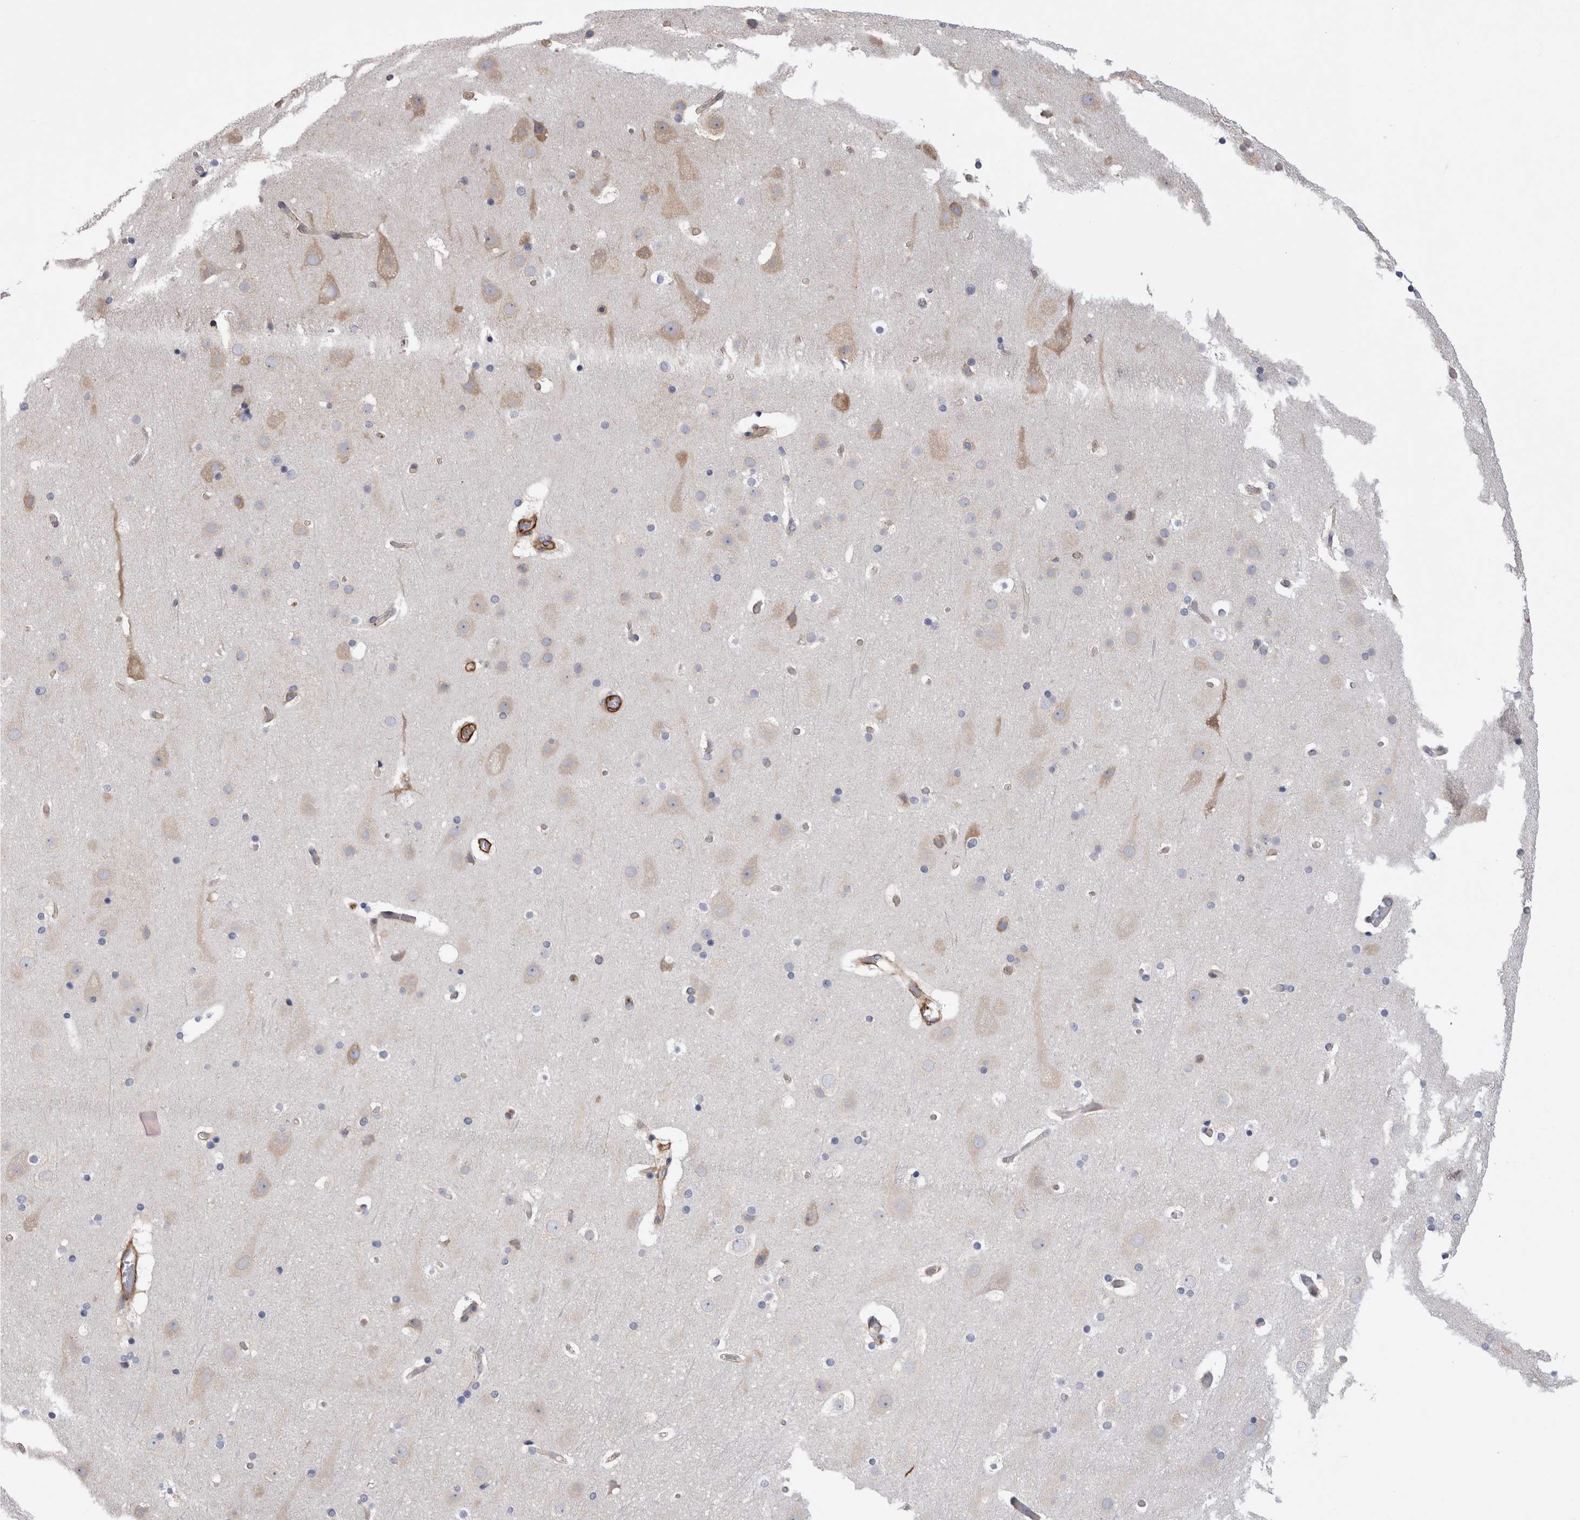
{"staining": {"intensity": "moderate", "quantity": ">75%", "location": "cytoplasmic/membranous"}, "tissue": "cerebral cortex", "cell_type": "Endothelial cells", "image_type": "normal", "snomed": [{"axis": "morphology", "description": "Normal tissue, NOS"}, {"axis": "topography", "description": "Cerebral cortex"}], "caption": "Immunohistochemical staining of normal cerebral cortex shows >75% levels of moderate cytoplasmic/membranous protein expression in about >75% of endothelial cells.", "gene": "EPRS1", "patient": {"sex": "male", "age": 57}}